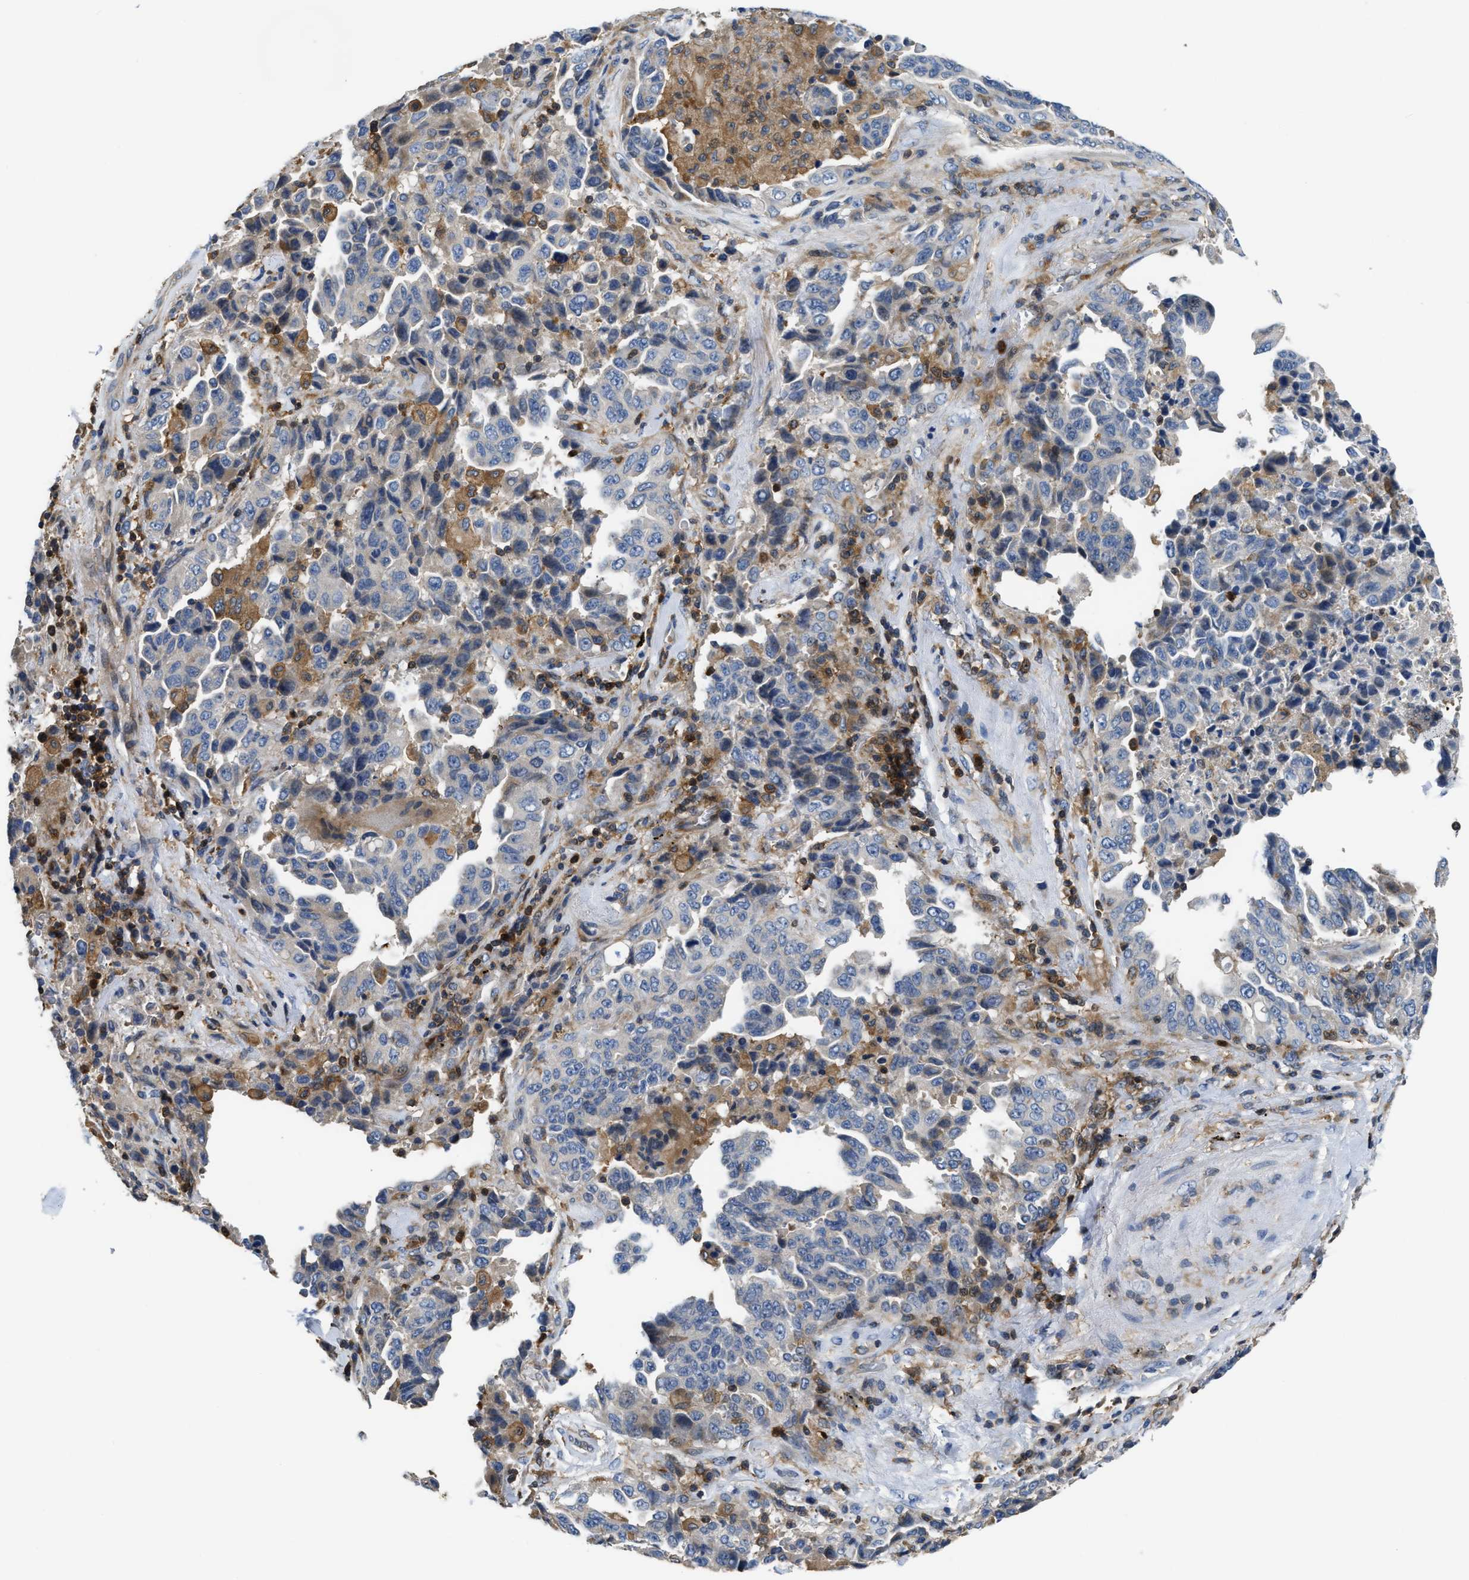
{"staining": {"intensity": "negative", "quantity": "none", "location": "none"}, "tissue": "lung cancer", "cell_type": "Tumor cells", "image_type": "cancer", "snomed": [{"axis": "morphology", "description": "Adenocarcinoma, NOS"}, {"axis": "topography", "description": "Lung"}], "caption": "A high-resolution image shows IHC staining of lung adenocarcinoma, which exhibits no significant expression in tumor cells.", "gene": "OSTF1", "patient": {"sex": "female", "age": 51}}